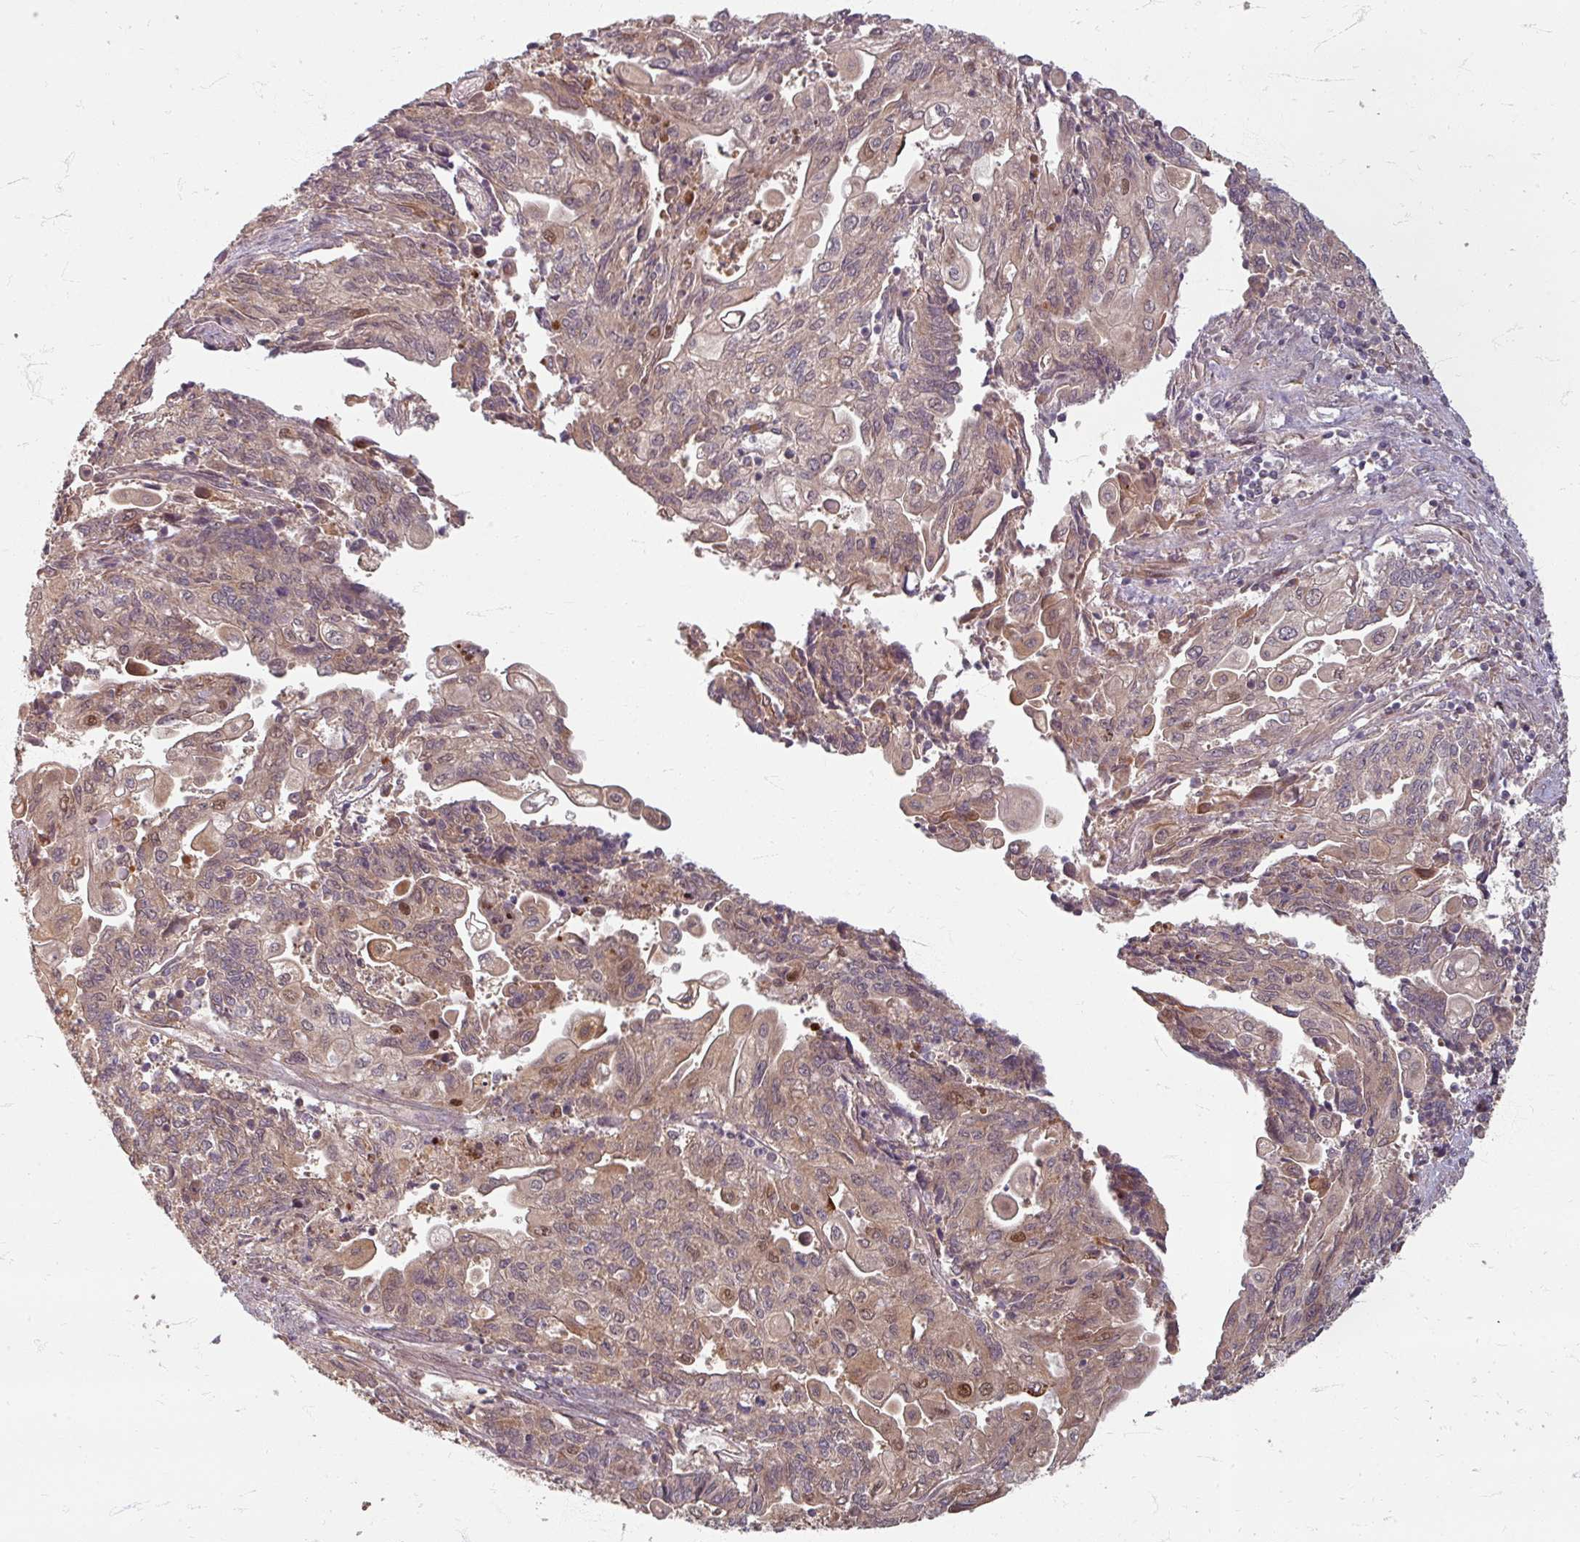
{"staining": {"intensity": "moderate", "quantity": ">75%", "location": "cytoplasmic/membranous"}, "tissue": "endometrial cancer", "cell_type": "Tumor cells", "image_type": "cancer", "snomed": [{"axis": "morphology", "description": "Adenocarcinoma, NOS"}, {"axis": "topography", "description": "Endometrium"}], "caption": "This is a photomicrograph of immunohistochemistry (IHC) staining of endometrial adenocarcinoma, which shows moderate positivity in the cytoplasmic/membranous of tumor cells.", "gene": "STAM", "patient": {"sex": "female", "age": 54}}